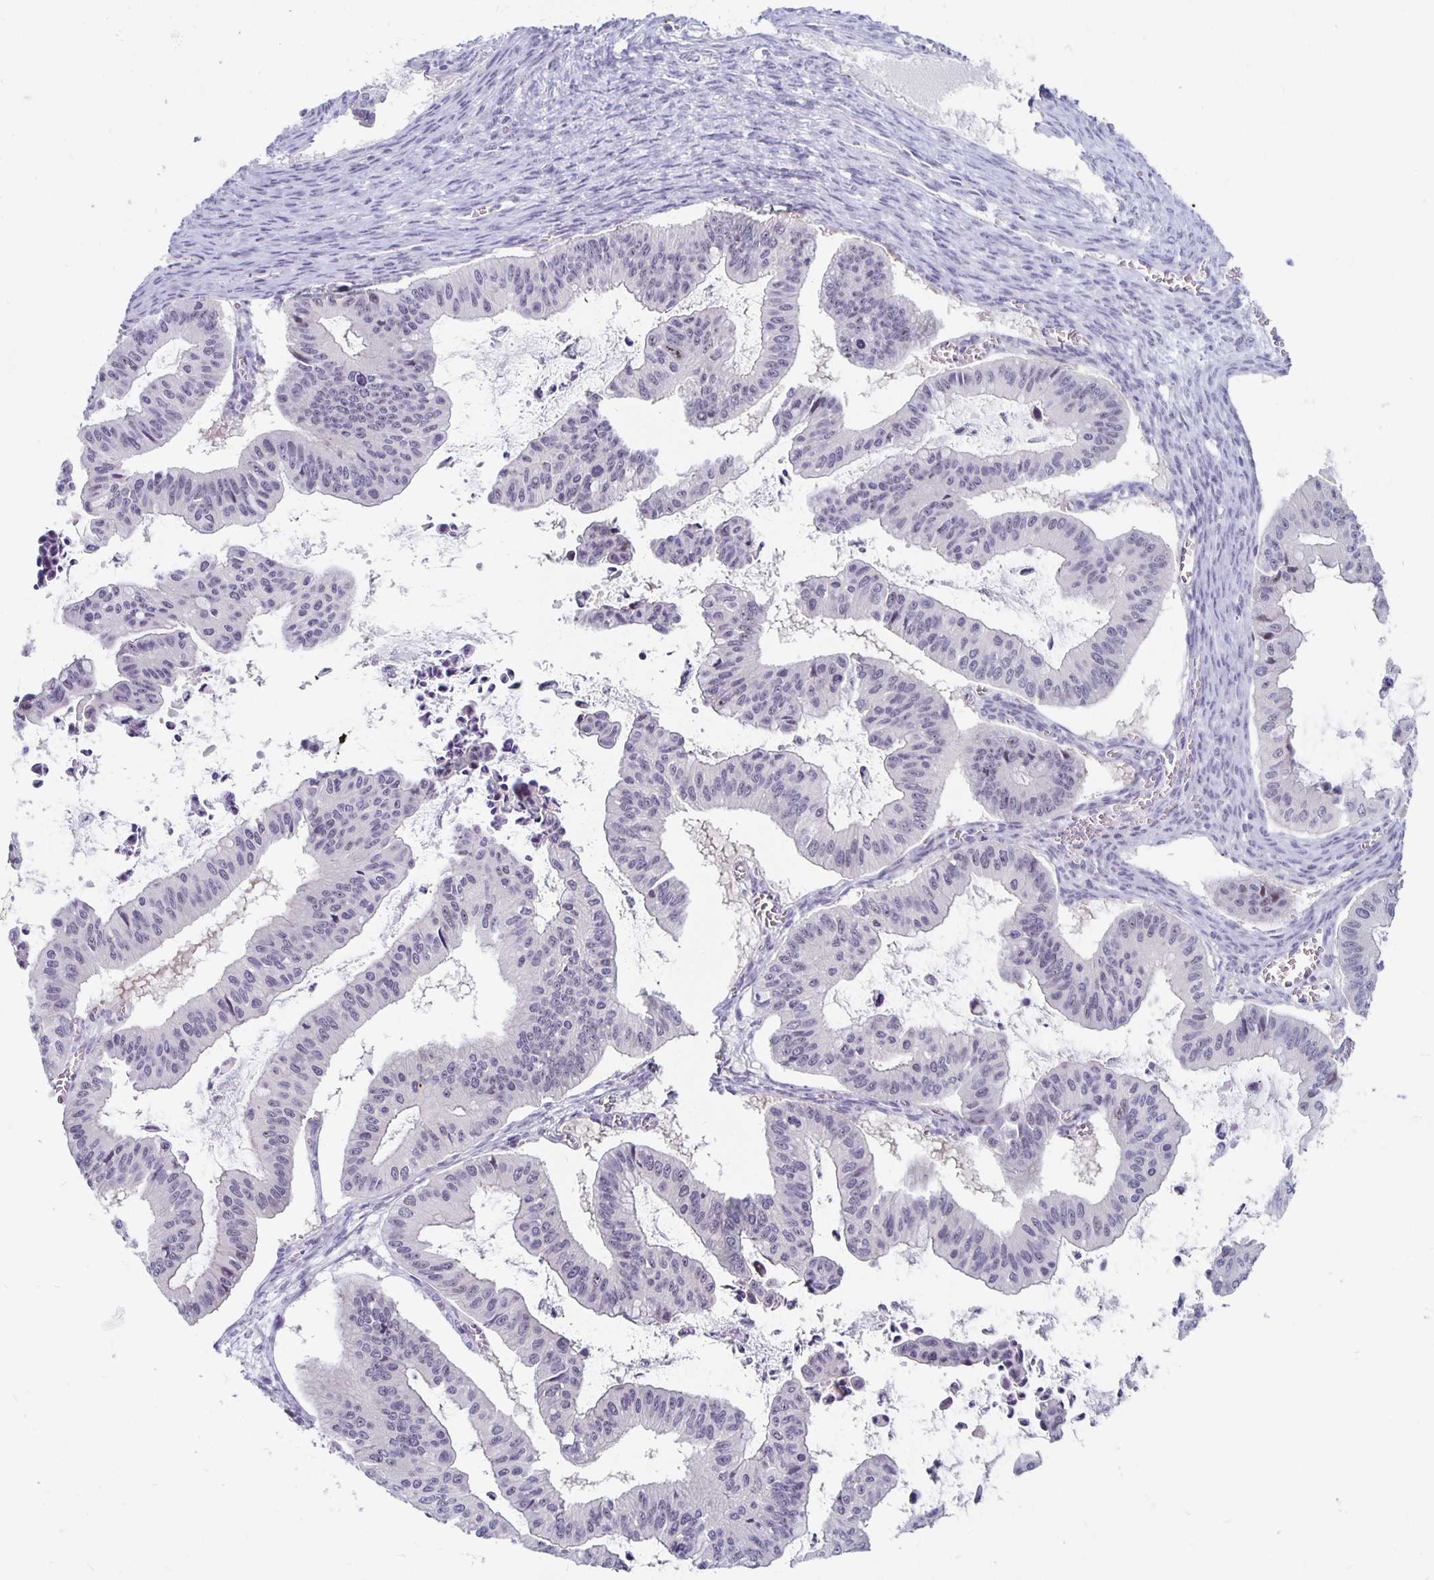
{"staining": {"intensity": "negative", "quantity": "none", "location": "none"}, "tissue": "ovarian cancer", "cell_type": "Tumor cells", "image_type": "cancer", "snomed": [{"axis": "morphology", "description": "Cystadenocarcinoma, mucinous, NOS"}, {"axis": "topography", "description": "Ovary"}], "caption": "Immunohistochemical staining of ovarian cancer (mucinous cystadenocarcinoma) demonstrates no significant expression in tumor cells.", "gene": "NUP85", "patient": {"sex": "female", "age": 72}}